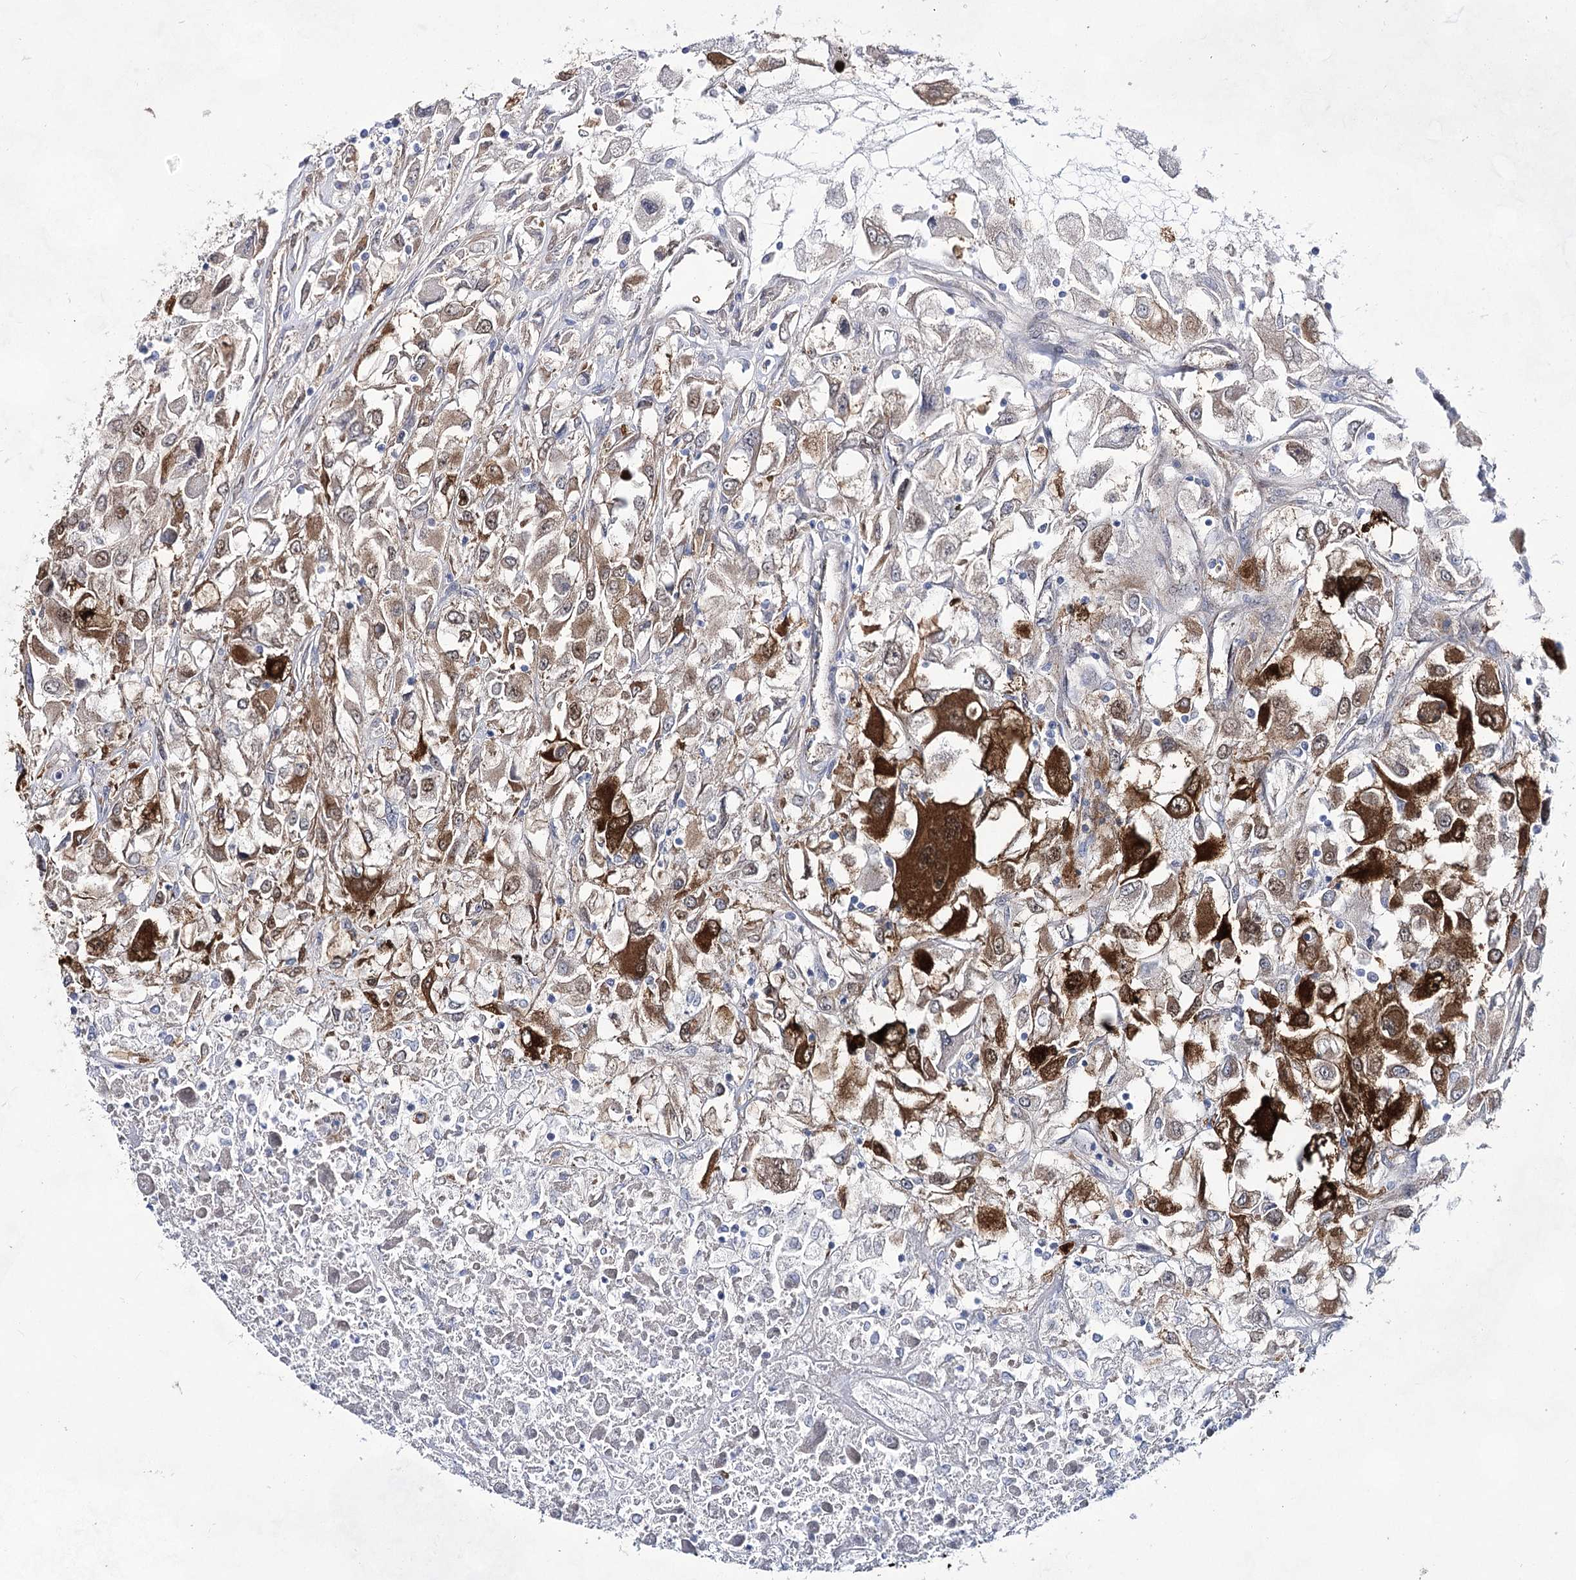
{"staining": {"intensity": "strong", "quantity": "25%-75%", "location": "cytoplasmic/membranous"}, "tissue": "renal cancer", "cell_type": "Tumor cells", "image_type": "cancer", "snomed": [{"axis": "morphology", "description": "Adenocarcinoma, NOS"}, {"axis": "topography", "description": "Kidney"}], "caption": "High-magnification brightfield microscopy of adenocarcinoma (renal) stained with DAB (3,3'-diaminobenzidine) (brown) and counterstained with hematoxylin (blue). tumor cells exhibit strong cytoplasmic/membranous staining is appreciated in approximately25%-75% of cells. (Stains: DAB (3,3'-diaminobenzidine) in brown, nuclei in blue, Microscopy: brightfield microscopy at high magnification).", "gene": "UGDH", "patient": {"sex": "female", "age": 52}}